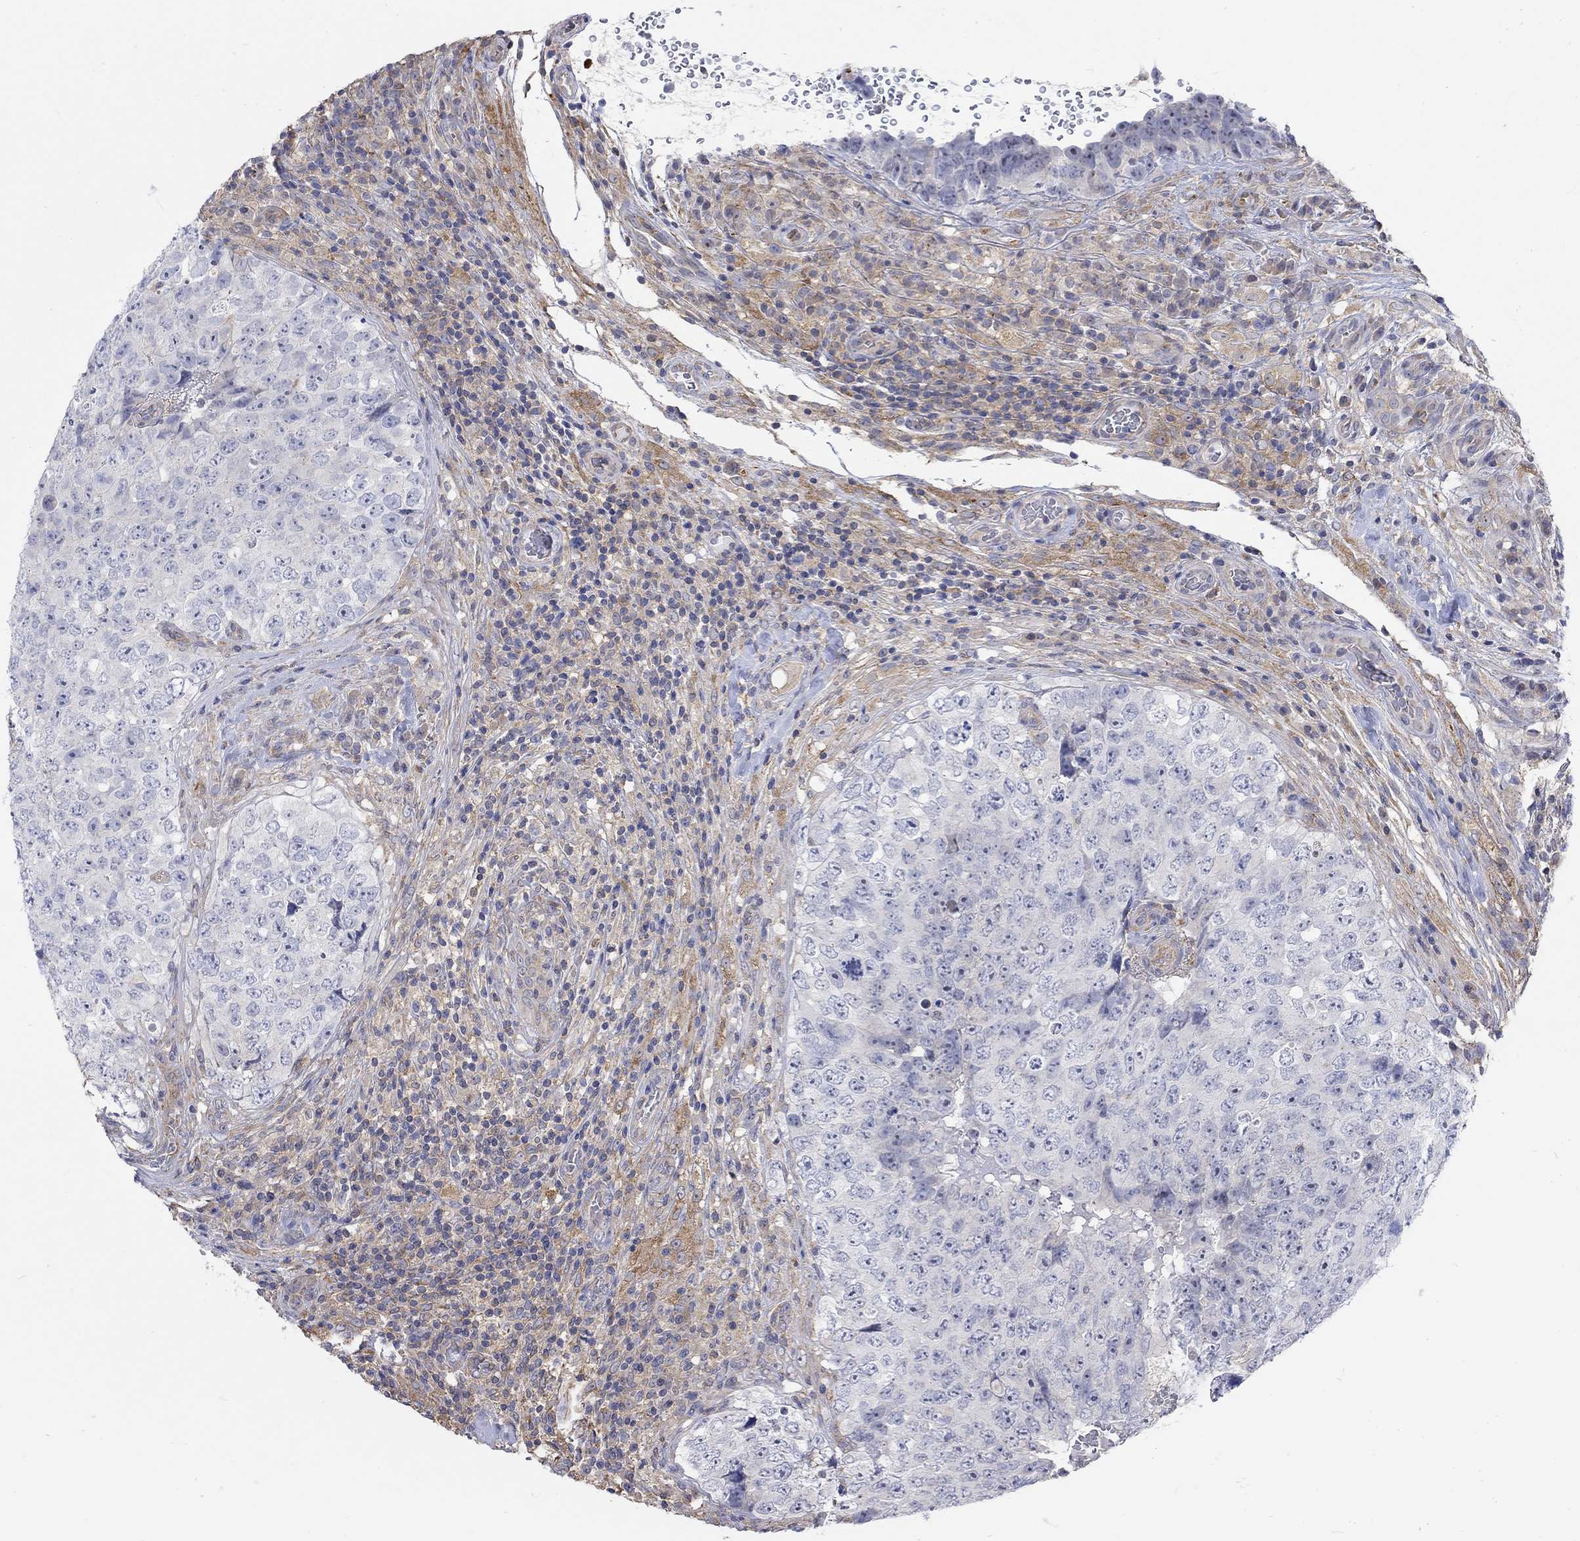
{"staining": {"intensity": "negative", "quantity": "none", "location": "none"}, "tissue": "testis cancer", "cell_type": "Tumor cells", "image_type": "cancer", "snomed": [{"axis": "morphology", "description": "Seminoma, NOS"}, {"axis": "topography", "description": "Testis"}], "caption": "Tumor cells show no significant protein positivity in testis cancer (seminoma).", "gene": "TEKT3", "patient": {"sex": "male", "age": 34}}